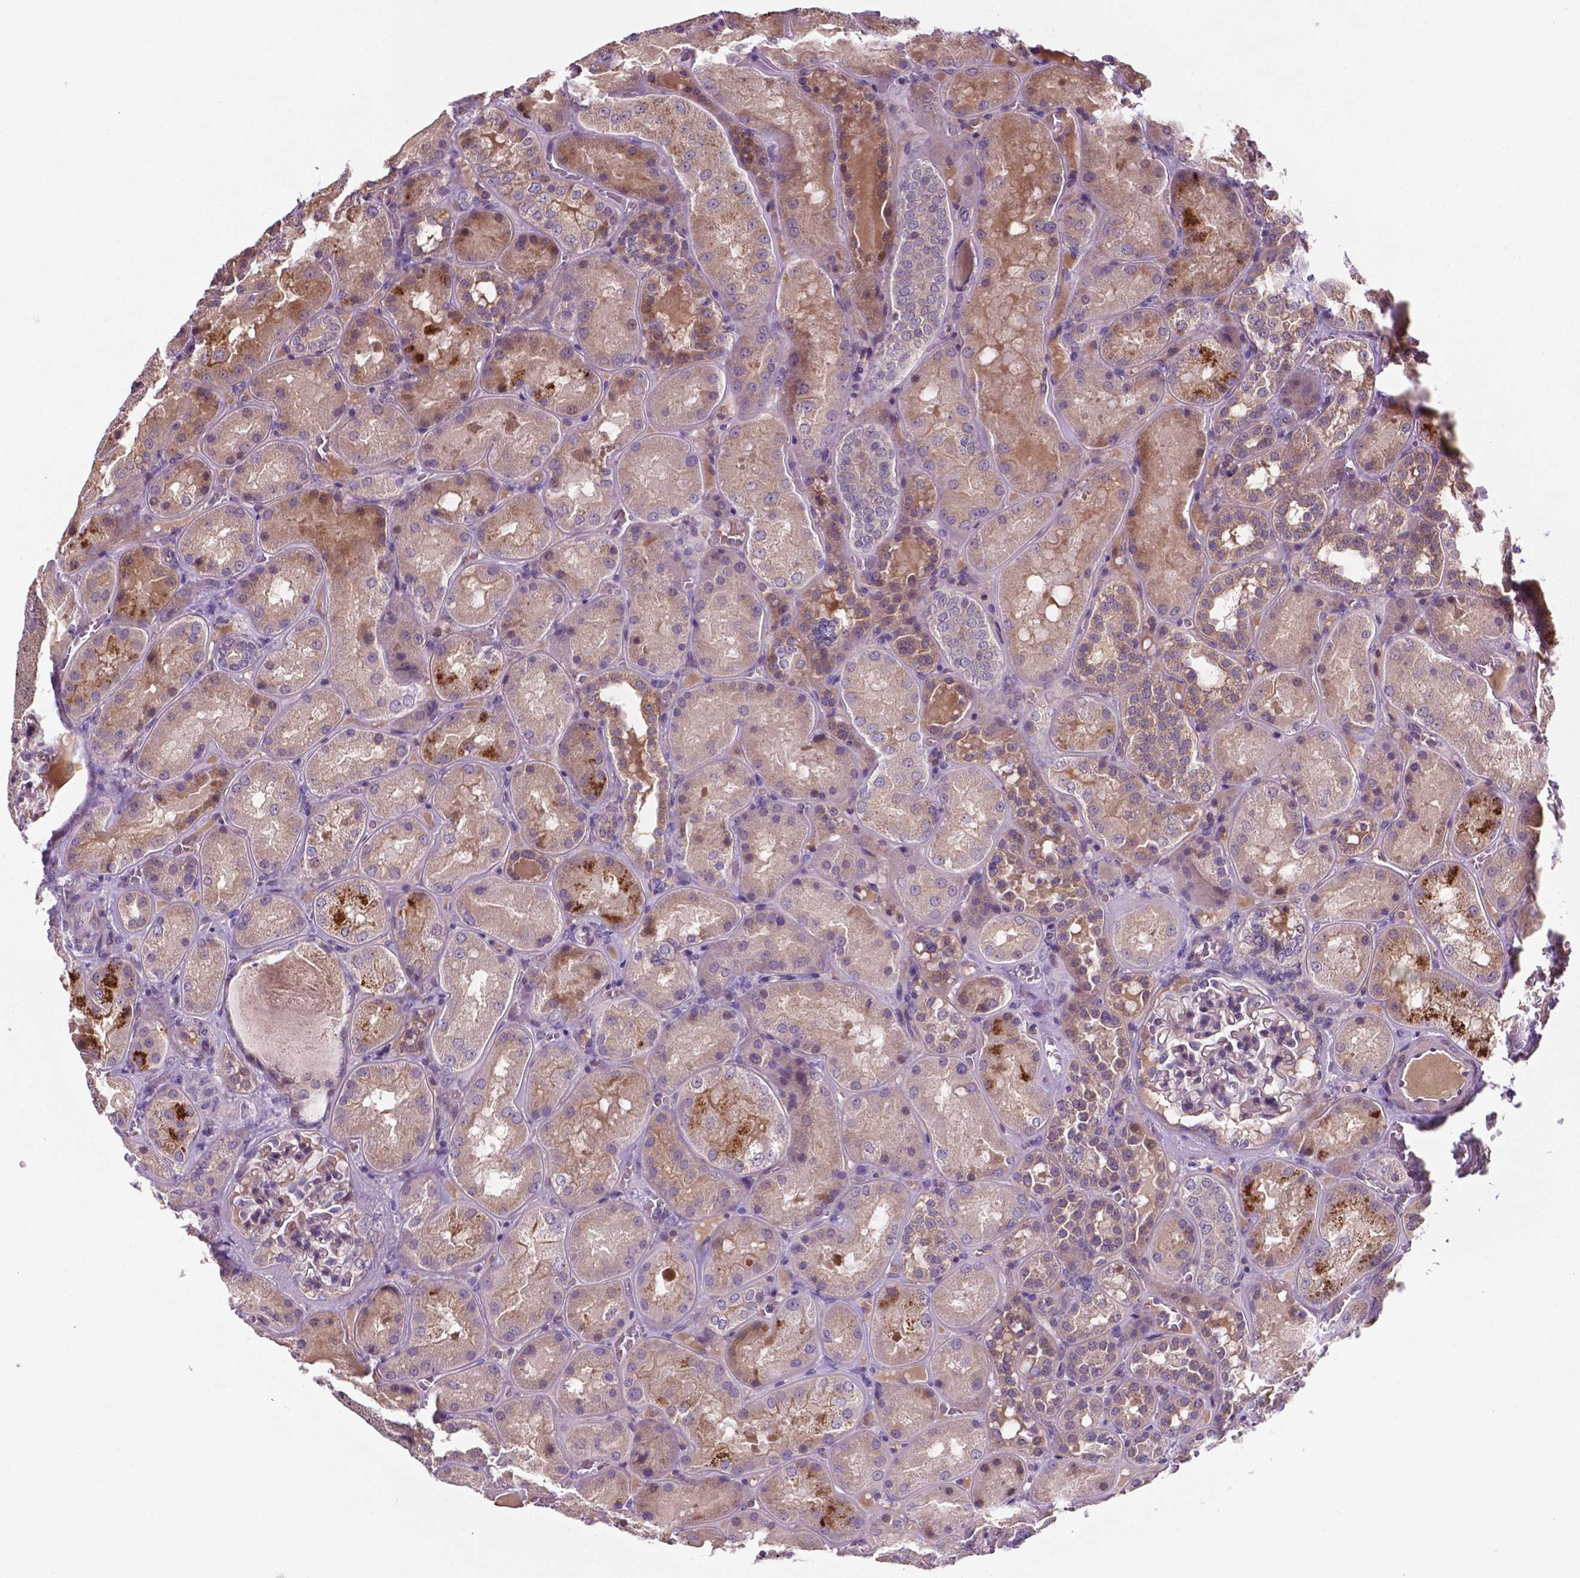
{"staining": {"intensity": "negative", "quantity": "none", "location": "none"}, "tissue": "kidney", "cell_type": "Cells in glomeruli", "image_type": "normal", "snomed": [{"axis": "morphology", "description": "Normal tissue, NOS"}, {"axis": "topography", "description": "Kidney"}], "caption": "IHC photomicrograph of normal human kidney stained for a protein (brown), which demonstrates no expression in cells in glomeruli.", "gene": "TM4SF20", "patient": {"sex": "male", "age": 73}}